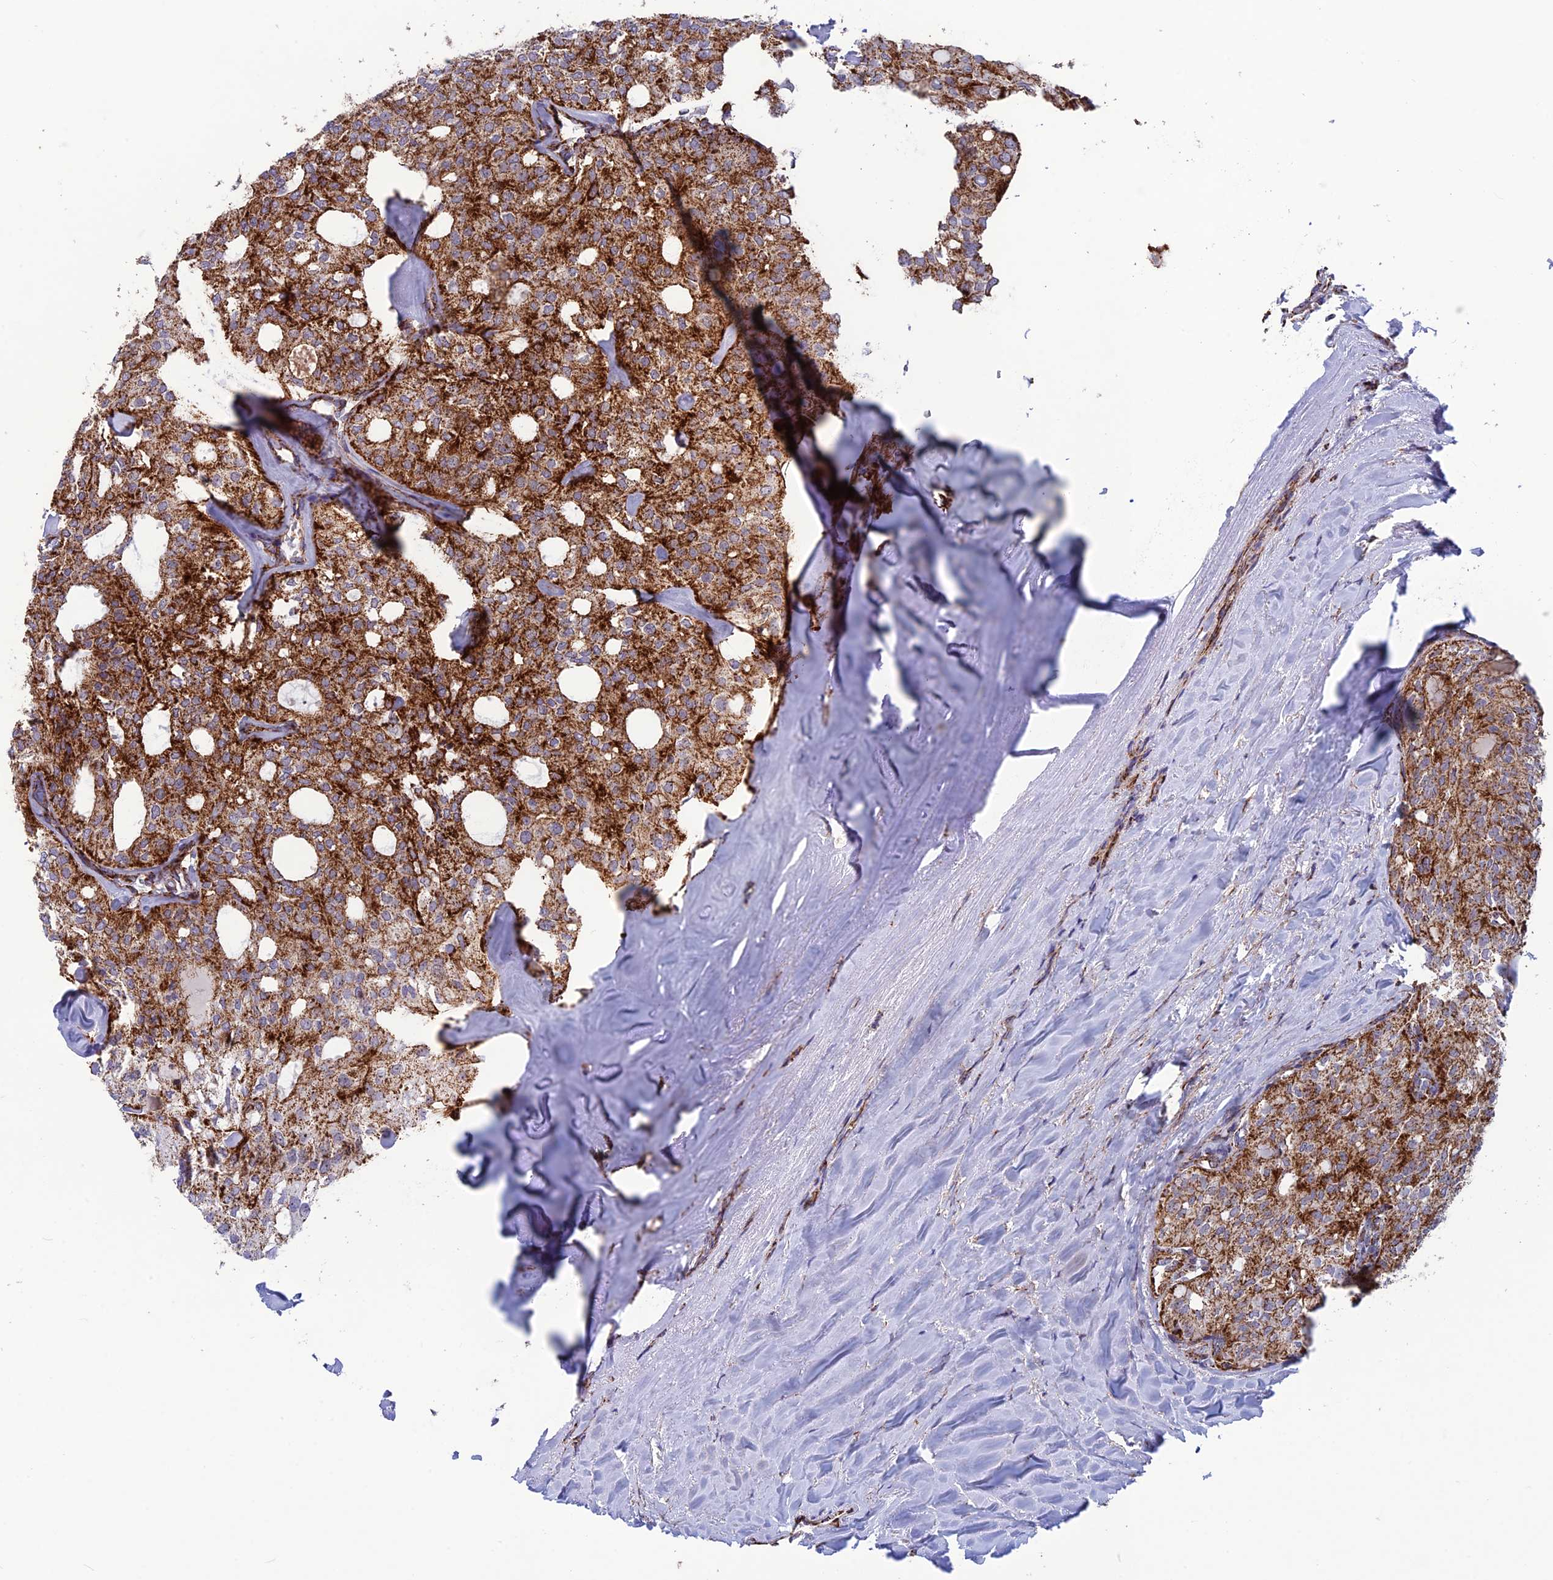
{"staining": {"intensity": "moderate", "quantity": ">75%", "location": "cytoplasmic/membranous"}, "tissue": "thyroid cancer", "cell_type": "Tumor cells", "image_type": "cancer", "snomed": [{"axis": "morphology", "description": "Follicular adenoma carcinoma, NOS"}, {"axis": "topography", "description": "Thyroid gland"}], "caption": "Immunohistochemistry of thyroid cancer (follicular adenoma carcinoma) exhibits medium levels of moderate cytoplasmic/membranous staining in approximately >75% of tumor cells.", "gene": "MRPS18B", "patient": {"sex": "male", "age": 75}}